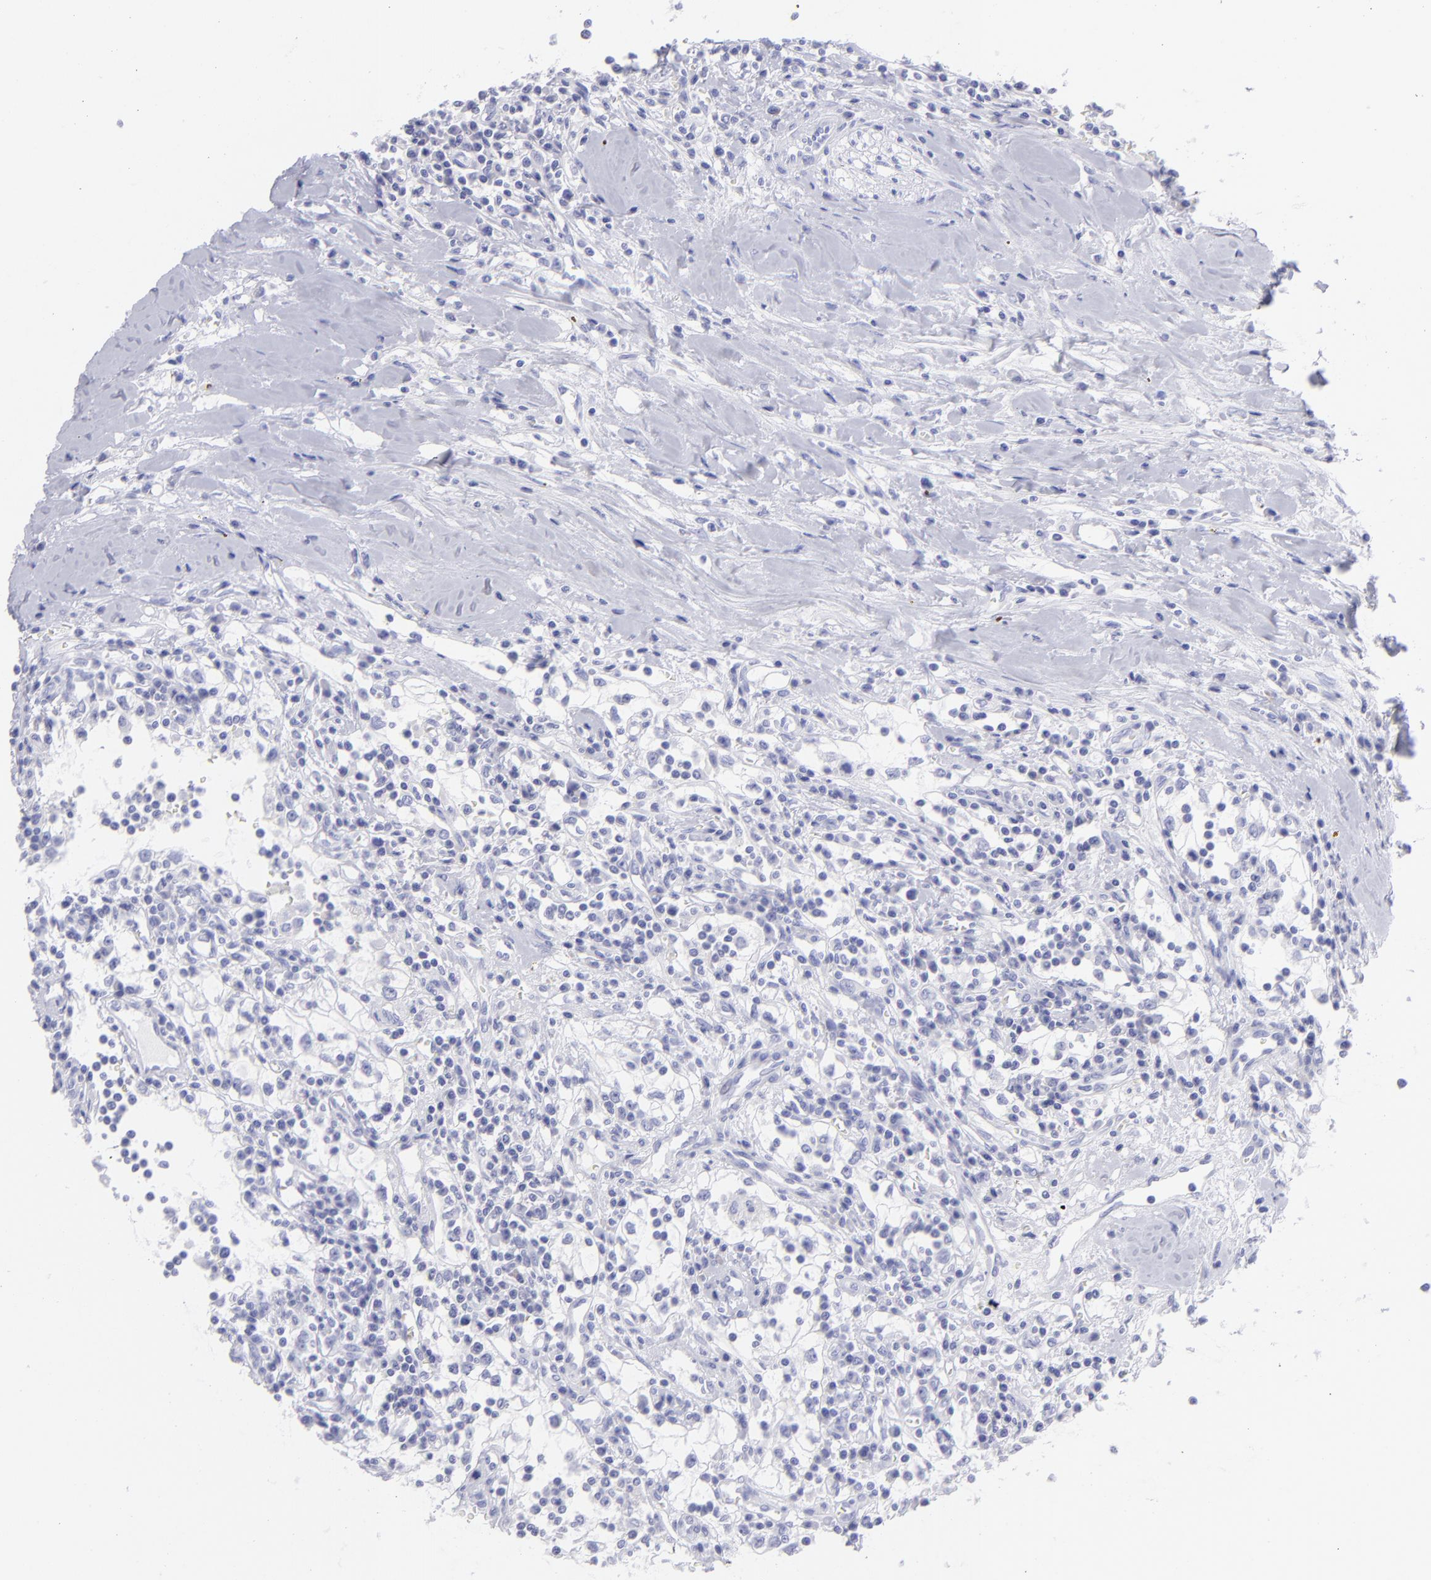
{"staining": {"intensity": "negative", "quantity": "none", "location": "none"}, "tissue": "renal cancer", "cell_type": "Tumor cells", "image_type": "cancer", "snomed": [{"axis": "morphology", "description": "Adenocarcinoma, NOS"}, {"axis": "topography", "description": "Kidney"}], "caption": "An image of adenocarcinoma (renal) stained for a protein exhibits no brown staining in tumor cells. (Stains: DAB (3,3'-diaminobenzidine) immunohistochemistry (IHC) with hematoxylin counter stain, Microscopy: brightfield microscopy at high magnification).", "gene": "SLC1A2", "patient": {"sex": "male", "age": 82}}